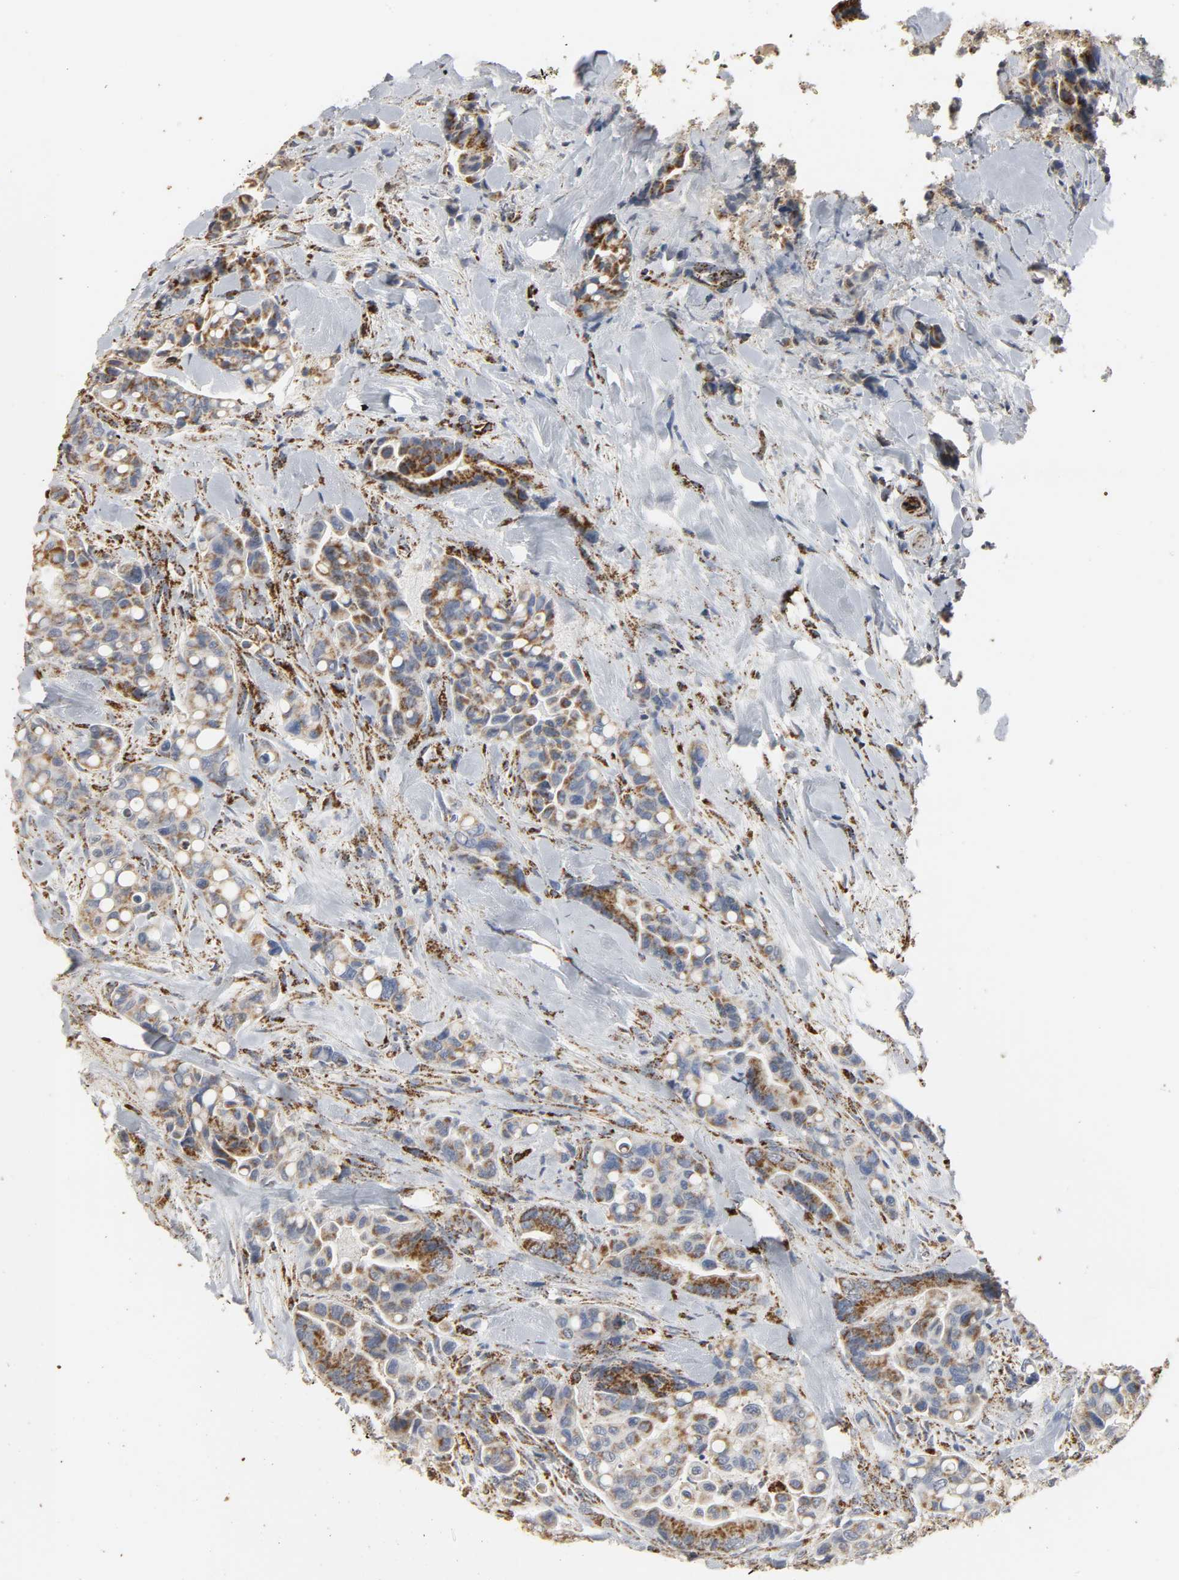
{"staining": {"intensity": "strong", "quantity": ">75%", "location": "cytoplasmic/membranous"}, "tissue": "colorectal cancer", "cell_type": "Tumor cells", "image_type": "cancer", "snomed": [{"axis": "morphology", "description": "Normal tissue, NOS"}, {"axis": "morphology", "description": "Adenocarcinoma, NOS"}, {"axis": "topography", "description": "Colon"}], "caption": "Brown immunohistochemical staining in colorectal cancer demonstrates strong cytoplasmic/membranous staining in approximately >75% of tumor cells. (brown staining indicates protein expression, while blue staining denotes nuclei).", "gene": "ACAT1", "patient": {"sex": "male", "age": 82}}